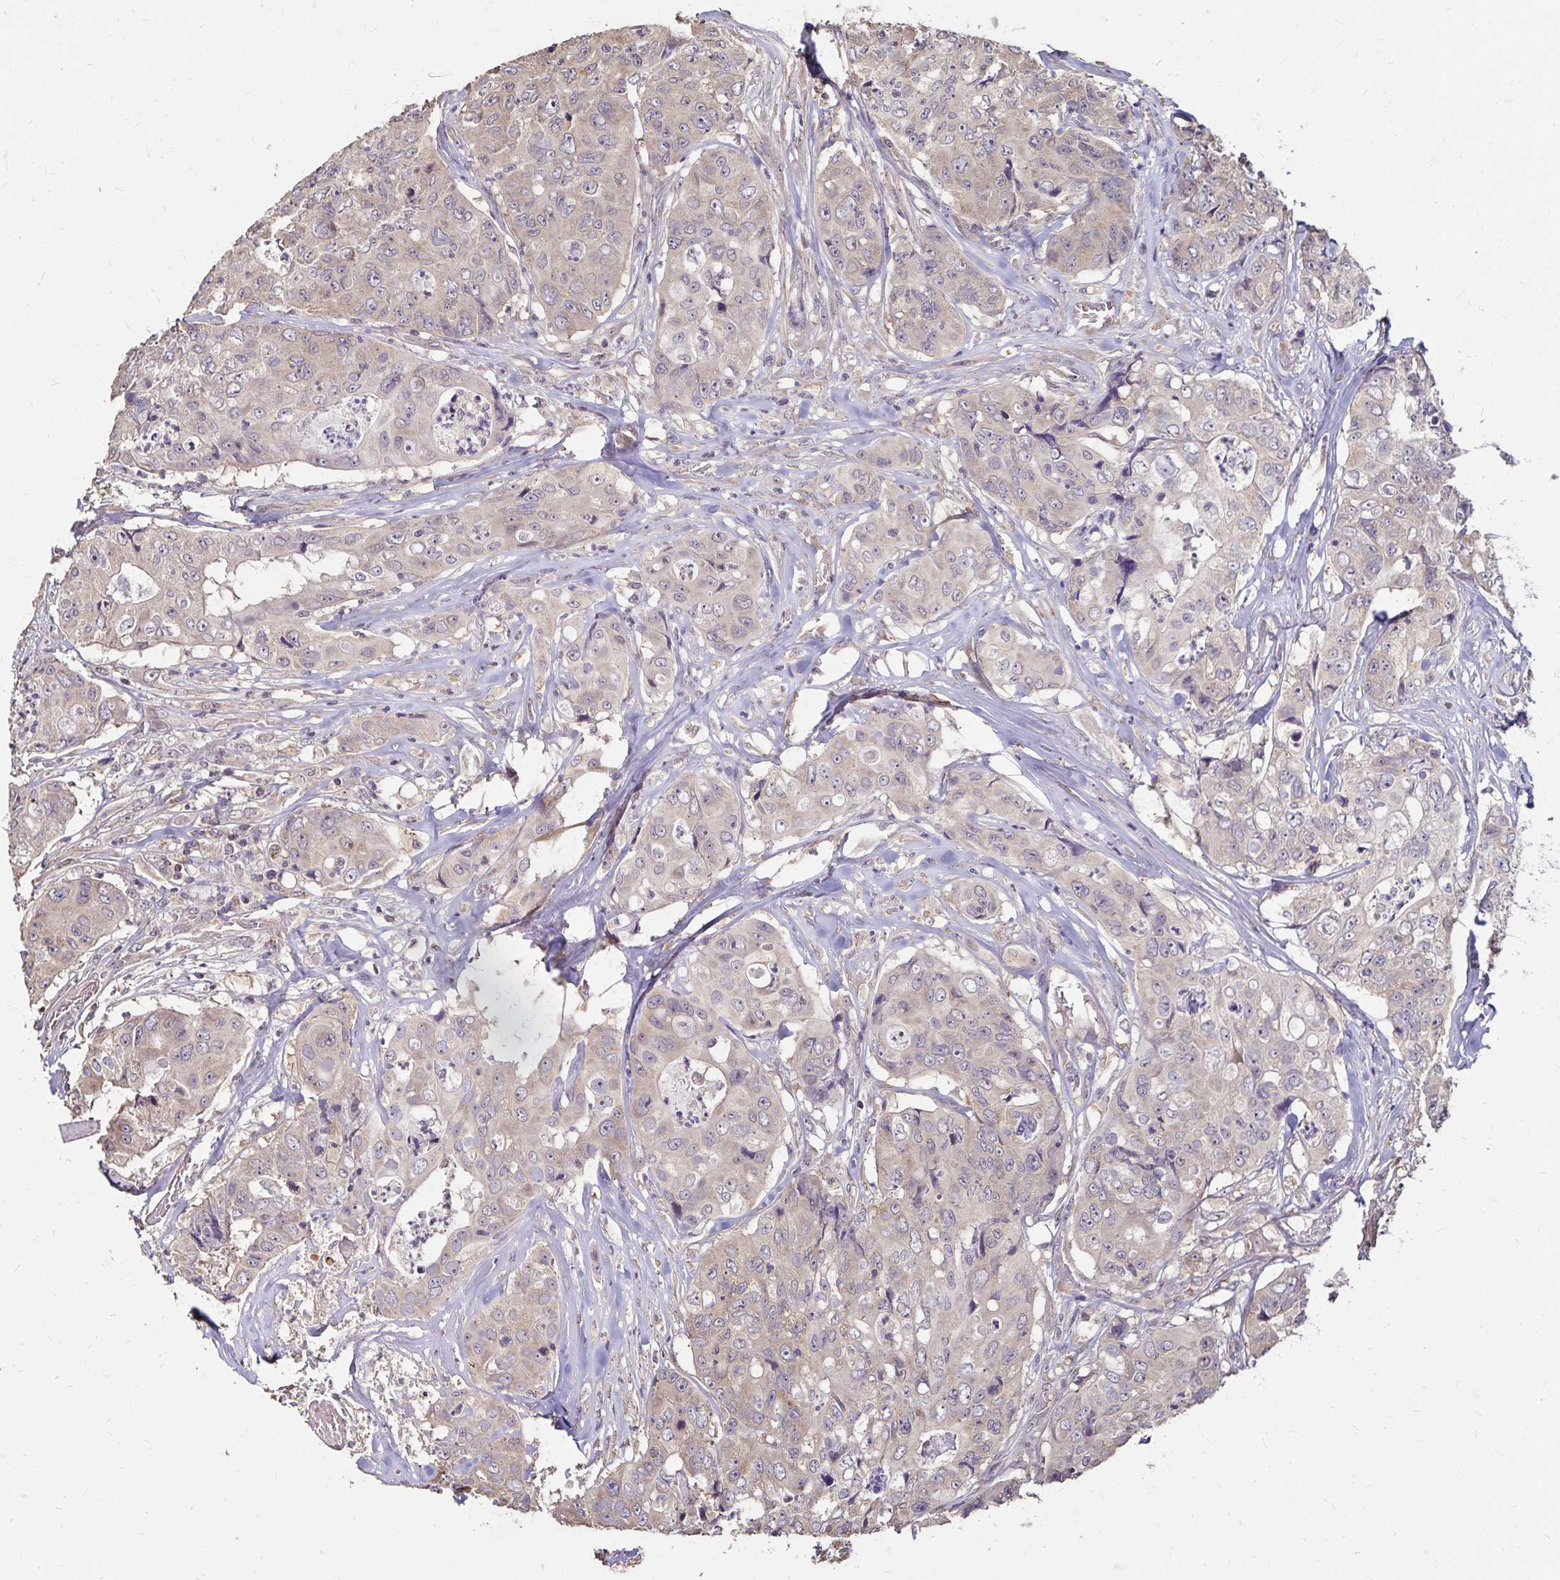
{"staining": {"intensity": "negative", "quantity": "none", "location": "none"}, "tissue": "colorectal cancer", "cell_type": "Tumor cells", "image_type": "cancer", "snomed": [{"axis": "morphology", "description": "Adenocarcinoma, NOS"}, {"axis": "topography", "description": "Rectum"}], "caption": "Tumor cells are negative for brown protein staining in adenocarcinoma (colorectal).", "gene": "EMC10", "patient": {"sex": "female", "age": 62}}